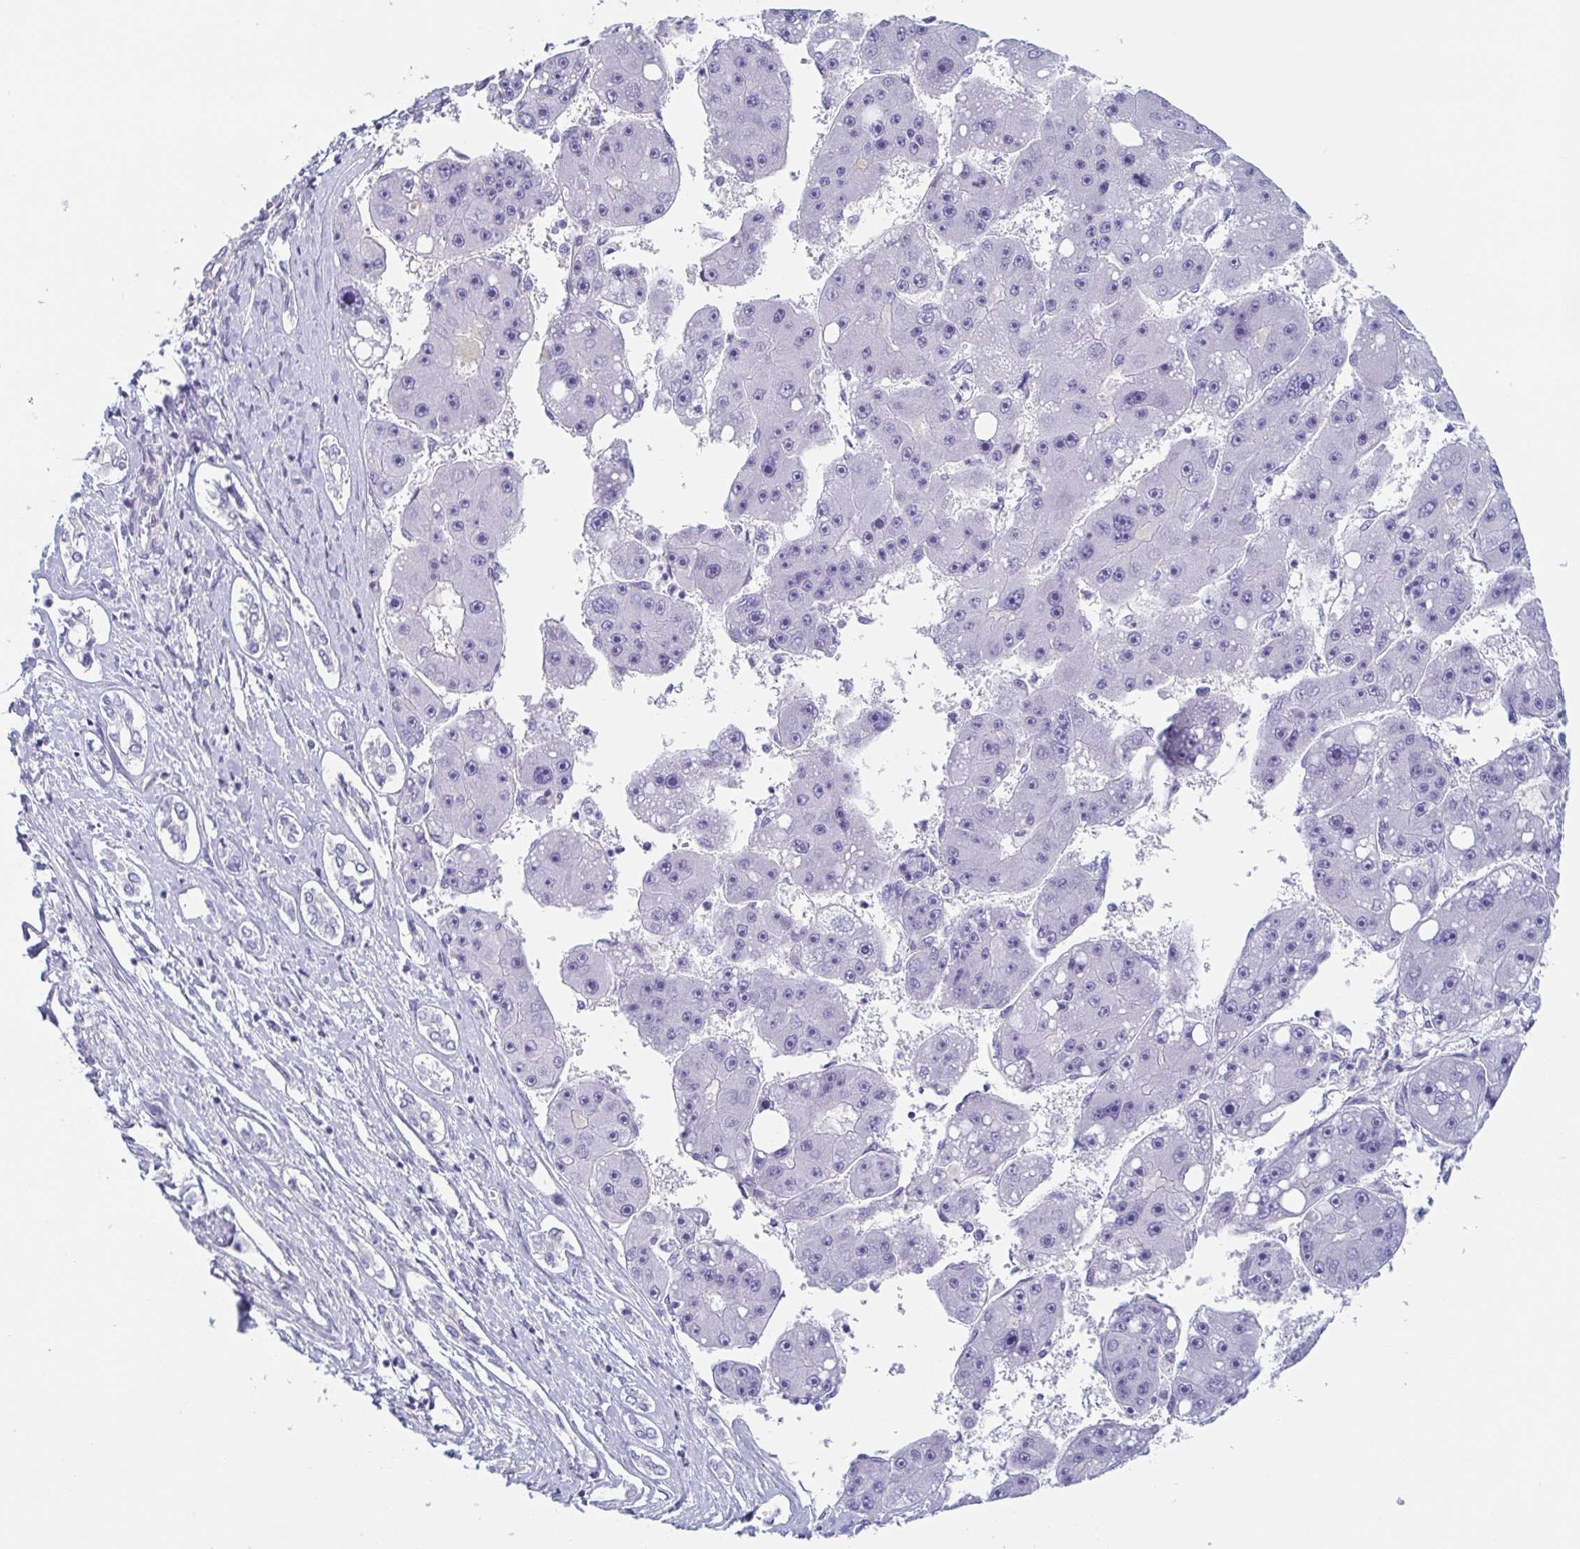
{"staining": {"intensity": "negative", "quantity": "none", "location": "none"}, "tissue": "liver cancer", "cell_type": "Tumor cells", "image_type": "cancer", "snomed": [{"axis": "morphology", "description": "Carcinoma, Hepatocellular, NOS"}, {"axis": "topography", "description": "Liver"}], "caption": "The immunohistochemistry image has no significant expression in tumor cells of liver cancer (hepatocellular carcinoma) tissue.", "gene": "PRR4", "patient": {"sex": "female", "age": 61}}